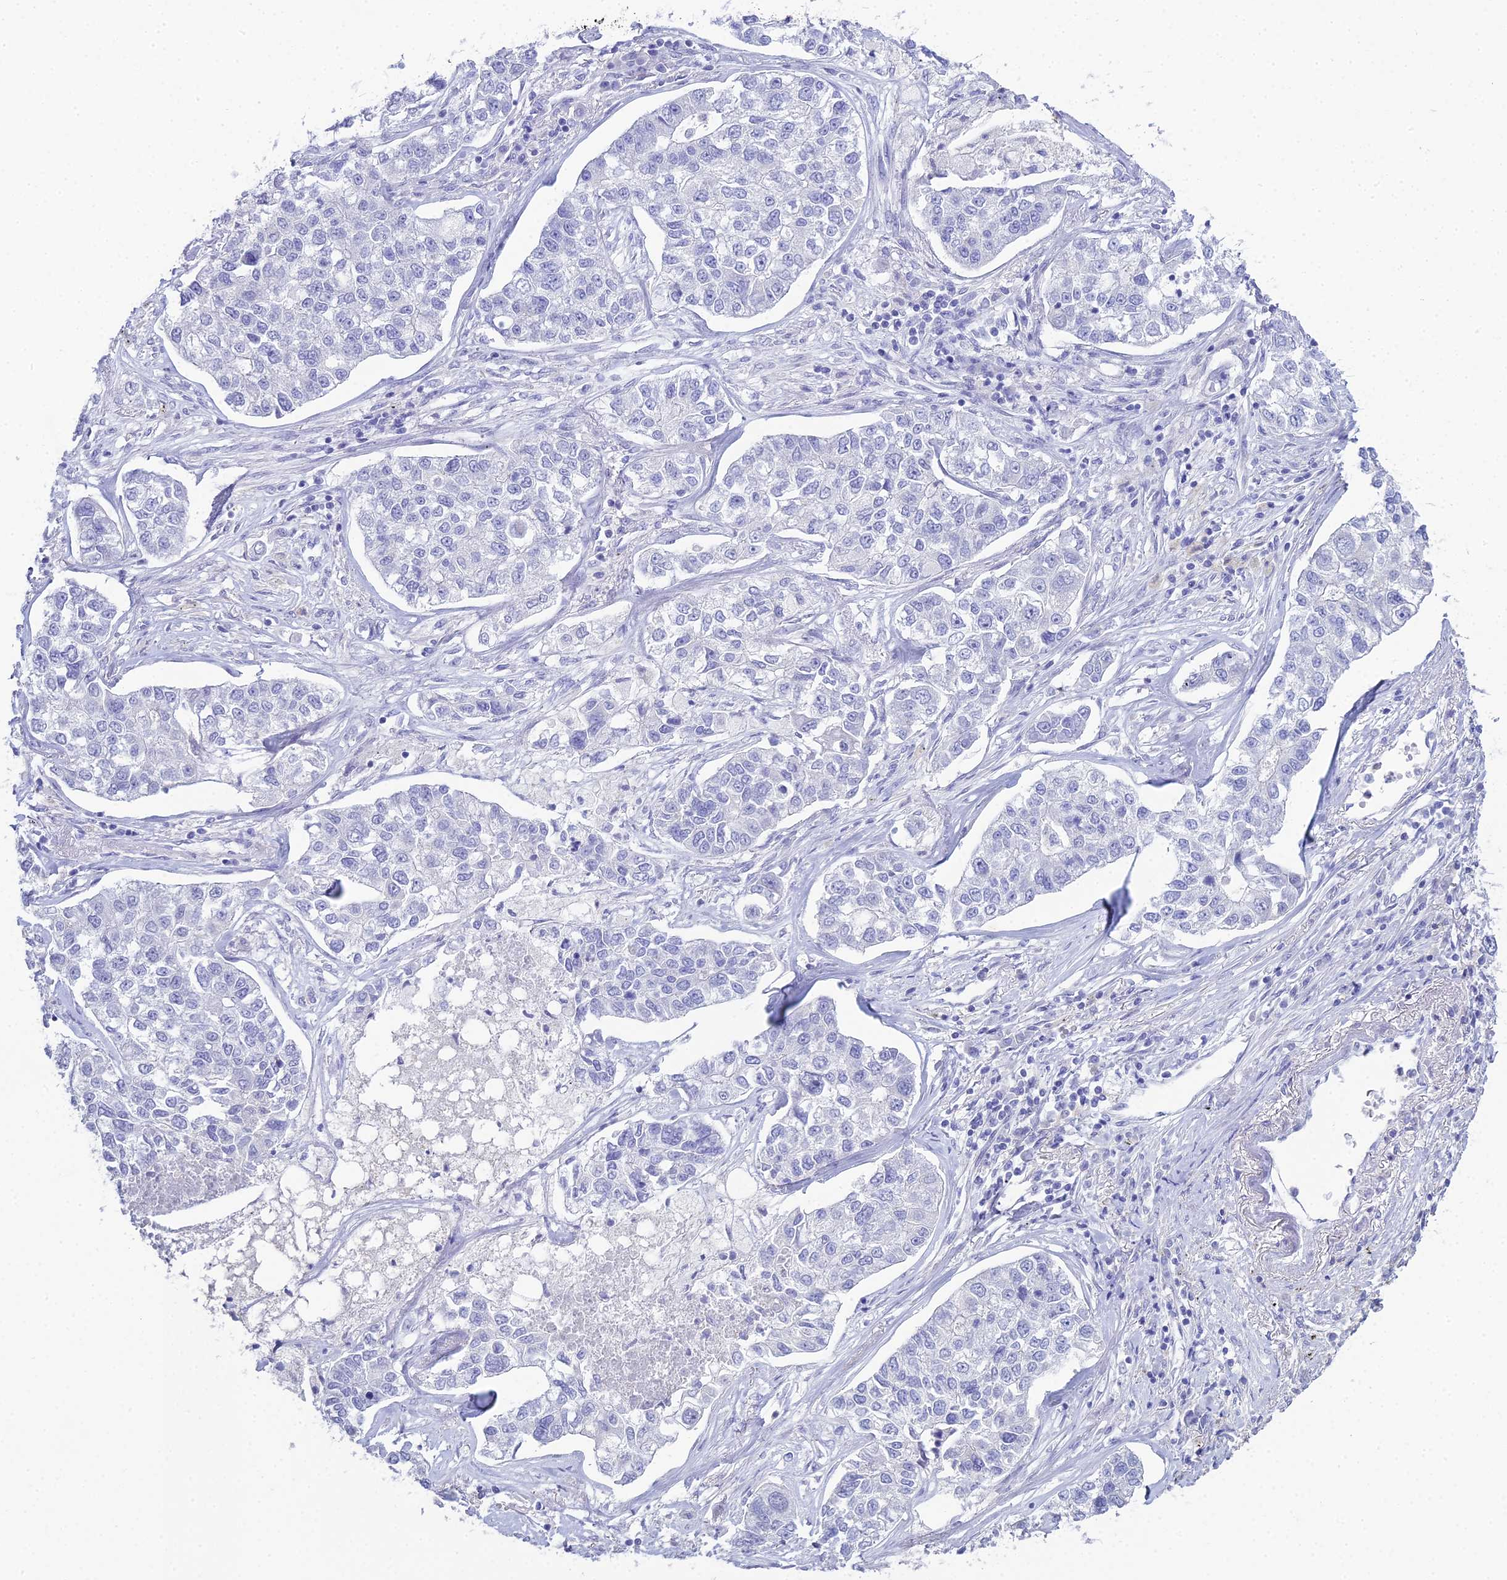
{"staining": {"intensity": "negative", "quantity": "none", "location": "none"}, "tissue": "lung cancer", "cell_type": "Tumor cells", "image_type": "cancer", "snomed": [{"axis": "morphology", "description": "Adenocarcinoma, NOS"}, {"axis": "topography", "description": "Lung"}], "caption": "Lung cancer stained for a protein using IHC exhibits no expression tumor cells.", "gene": "S100A7", "patient": {"sex": "male", "age": 49}}